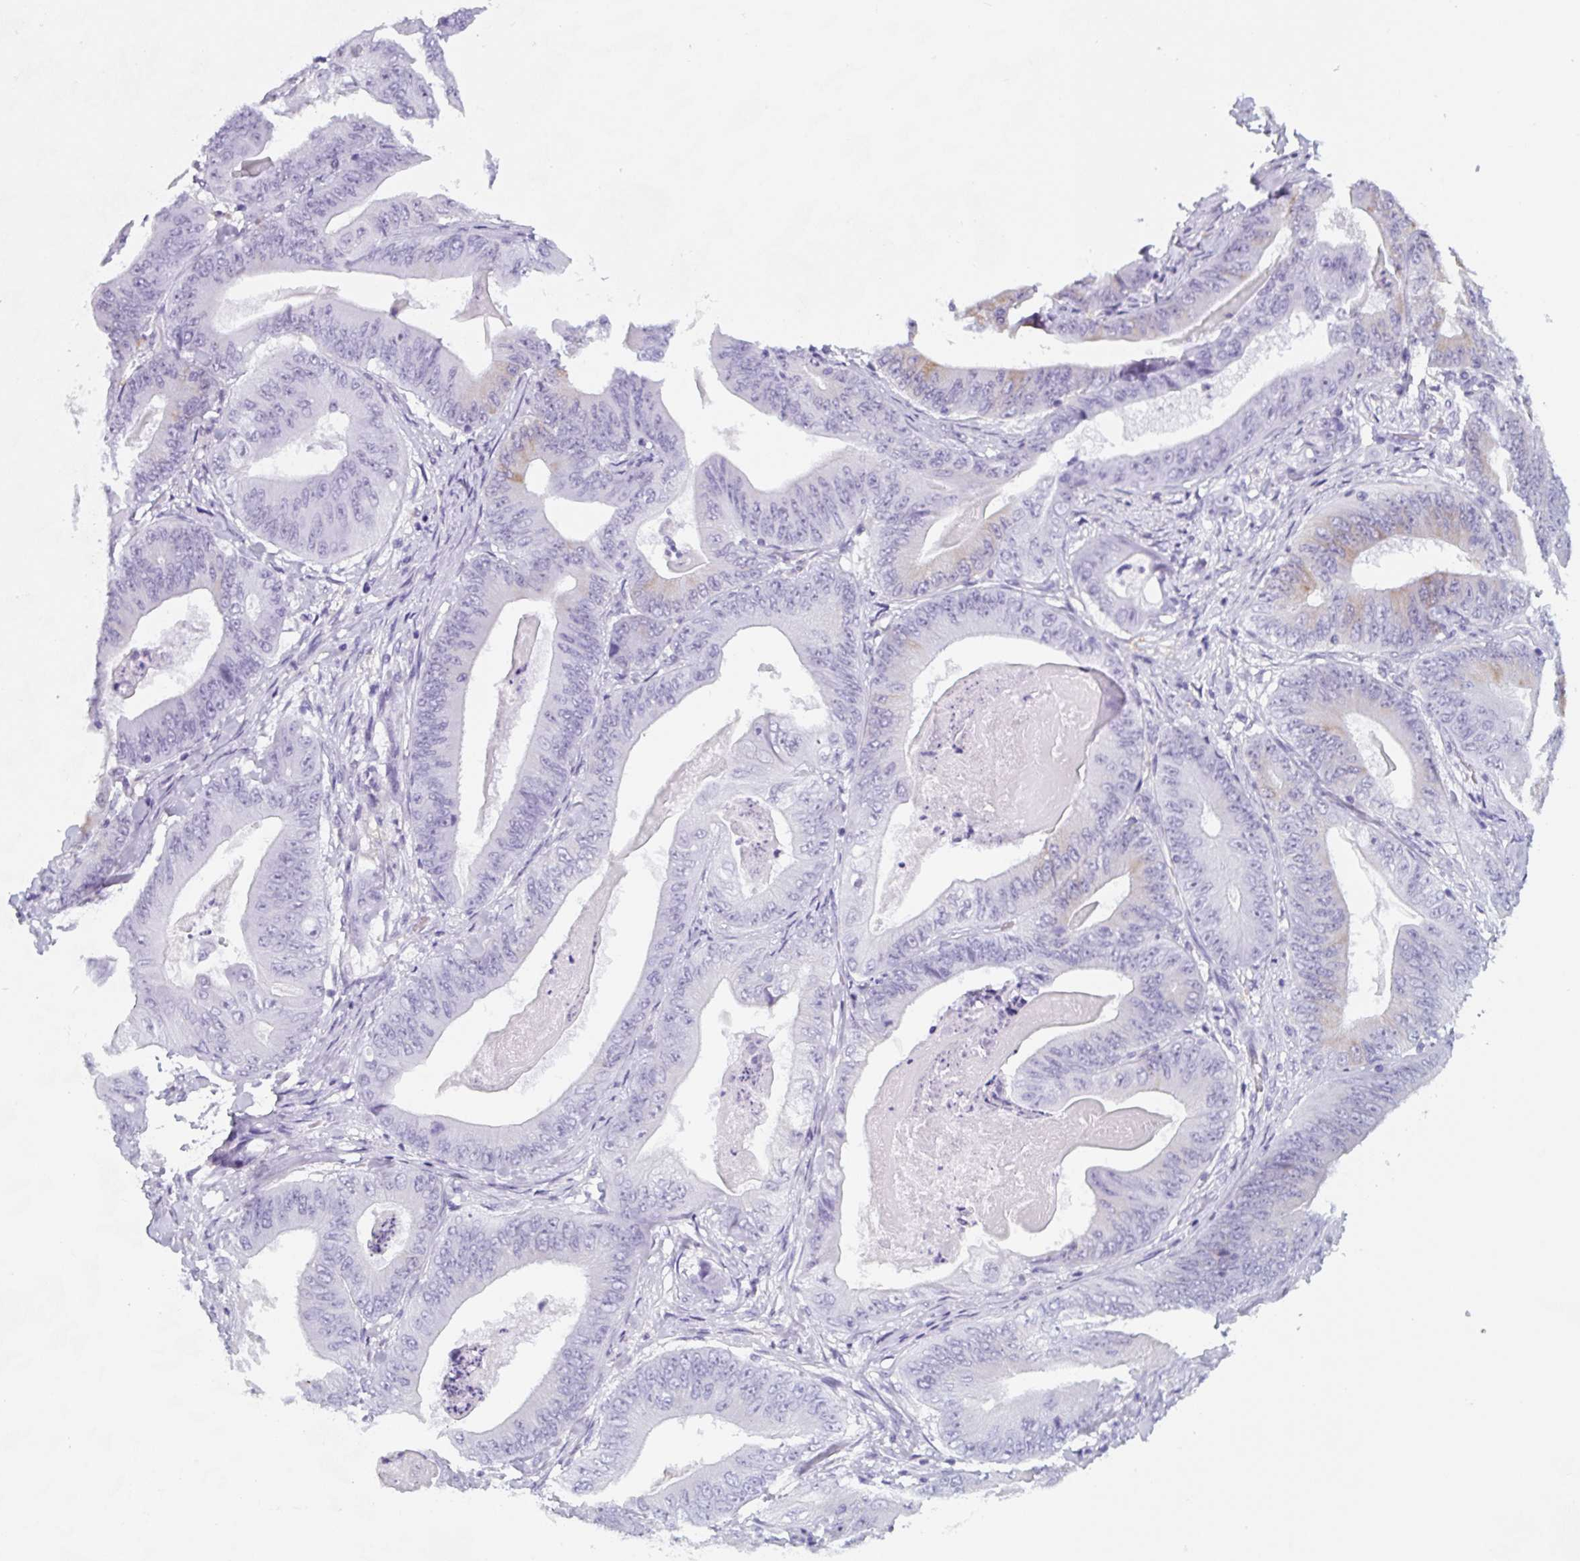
{"staining": {"intensity": "negative", "quantity": "none", "location": "none"}, "tissue": "stomach cancer", "cell_type": "Tumor cells", "image_type": "cancer", "snomed": [{"axis": "morphology", "description": "Adenocarcinoma, NOS"}, {"axis": "topography", "description": "Stomach"}], "caption": "A histopathology image of stomach cancer stained for a protein shows no brown staining in tumor cells.", "gene": "TNFRSF8", "patient": {"sex": "female", "age": 73}}